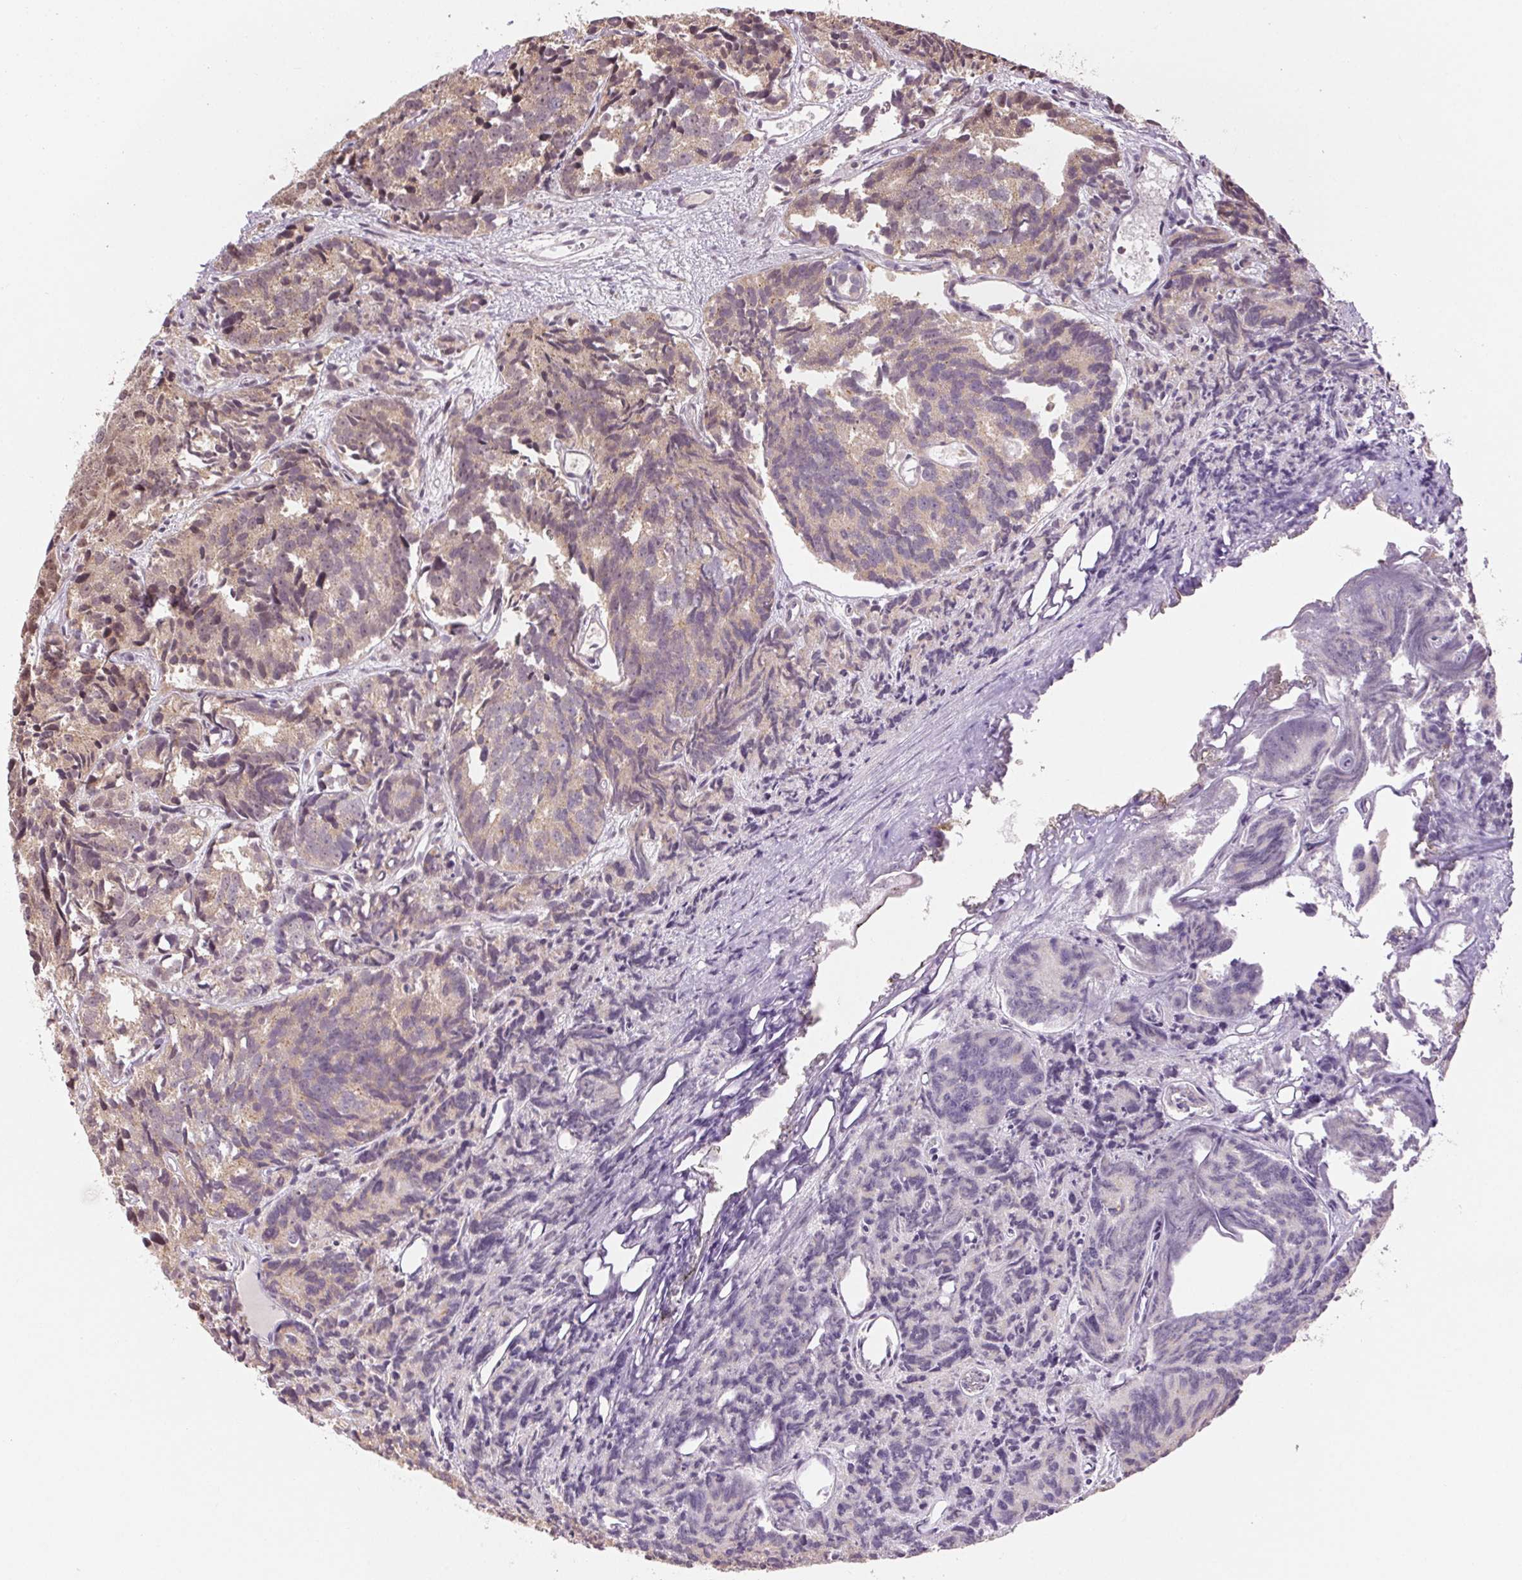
{"staining": {"intensity": "weak", "quantity": "<25%", "location": "cytoplasmic/membranous,nuclear"}, "tissue": "prostate cancer", "cell_type": "Tumor cells", "image_type": "cancer", "snomed": [{"axis": "morphology", "description": "Adenocarcinoma, High grade"}, {"axis": "topography", "description": "Prostate"}], "caption": "Tumor cells show no significant protein expression in prostate cancer (adenocarcinoma (high-grade)).", "gene": "GRHL3", "patient": {"sex": "male", "age": 77}}